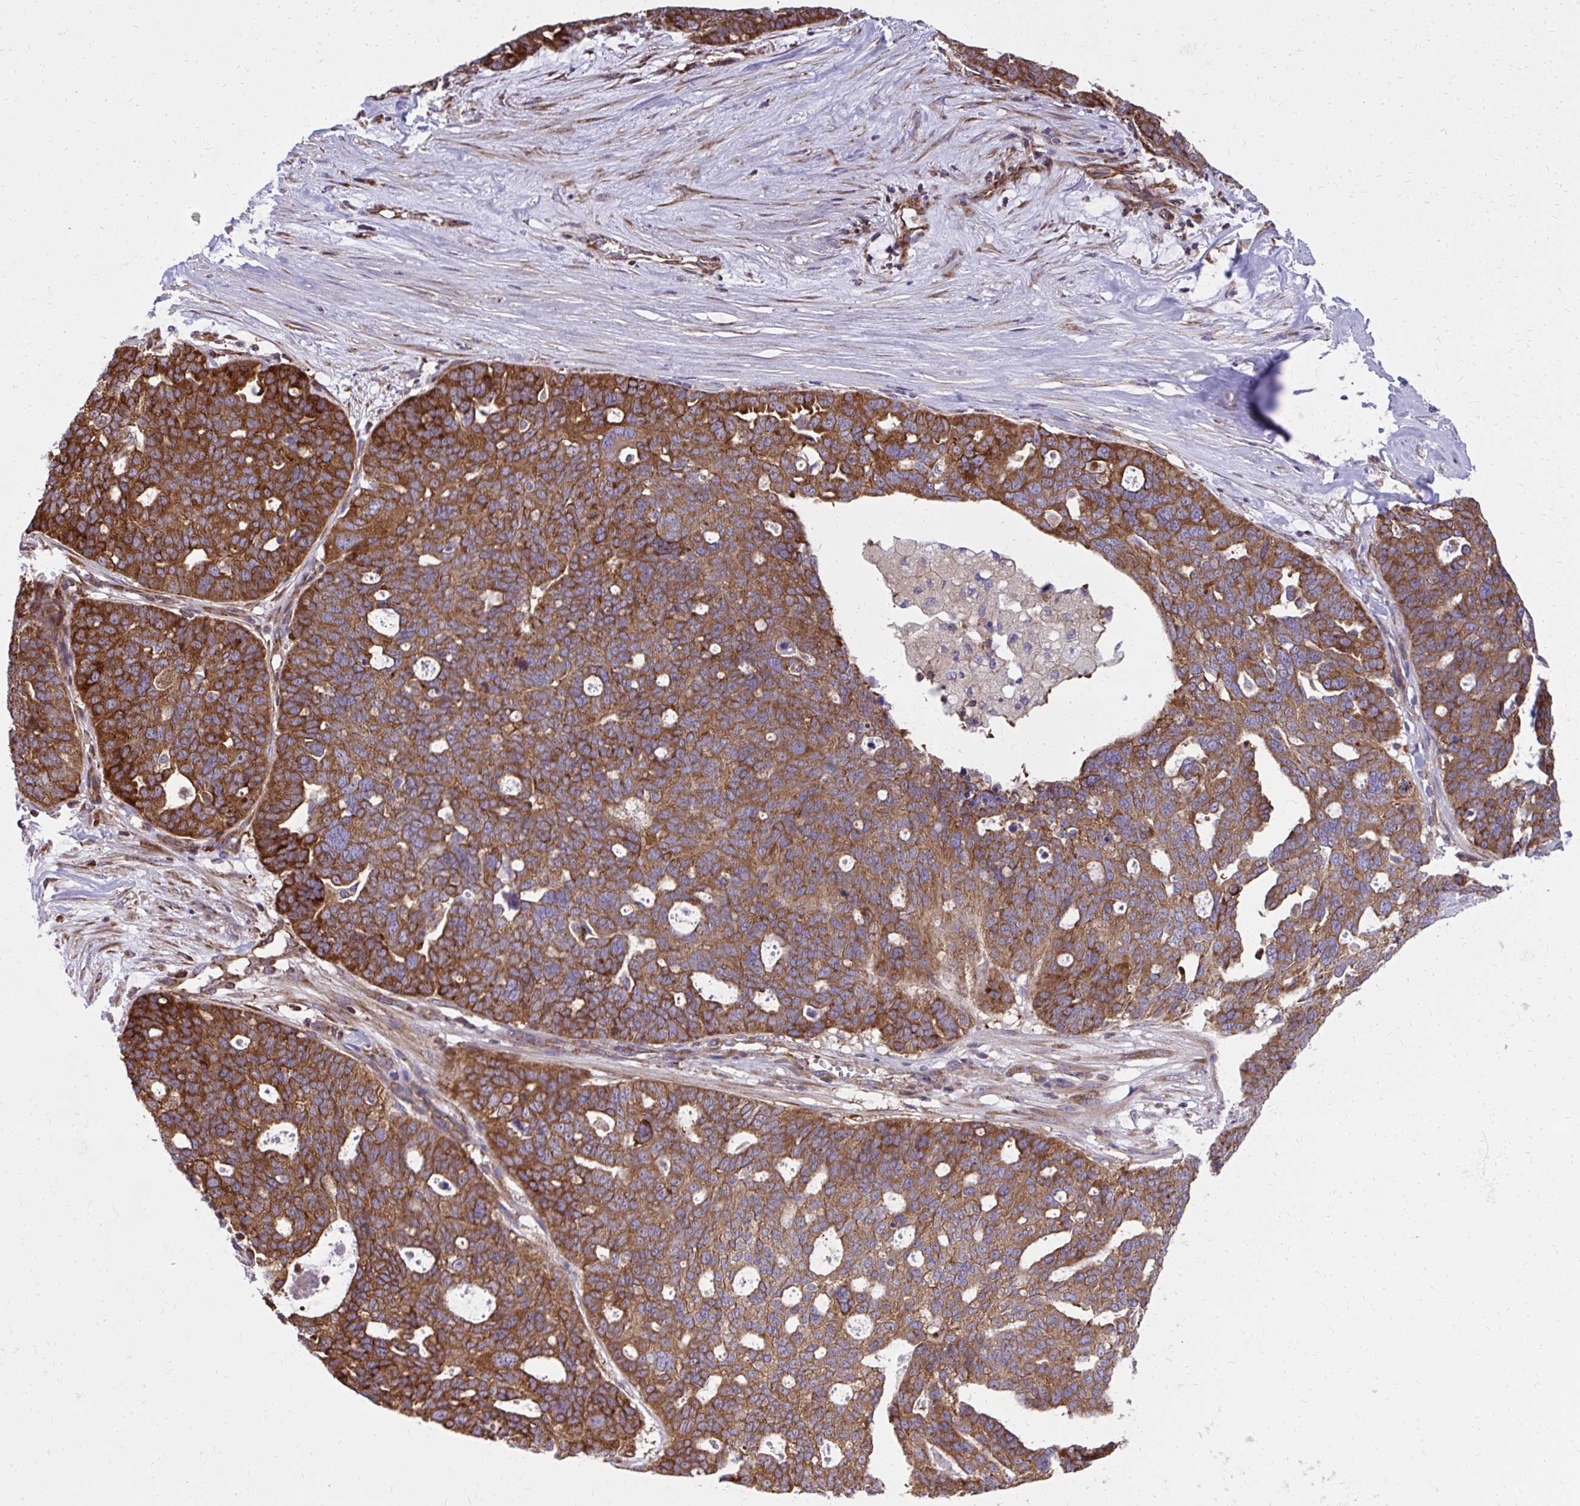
{"staining": {"intensity": "strong", "quantity": ">75%", "location": "cytoplasmic/membranous"}, "tissue": "ovarian cancer", "cell_type": "Tumor cells", "image_type": "cancer", "snomed": [{"axis": "morphology", "description": "Cystadenocarcinoma, serous, NOS"}, {"axis": "topography", "description": "Ovary"}], "caption": "Ovarian cancer tissue exhibits strong cytoplasmic/membranous staining in approximately >75% of tumor cells, visualized by immunohistochemistry. Using DAB (brown) and hematoxylin (blue) stains, captured at high magnification using brightfield microscopy.", "gene": "NMNAT3", "patient": {"sex": "female", "age": 59}}